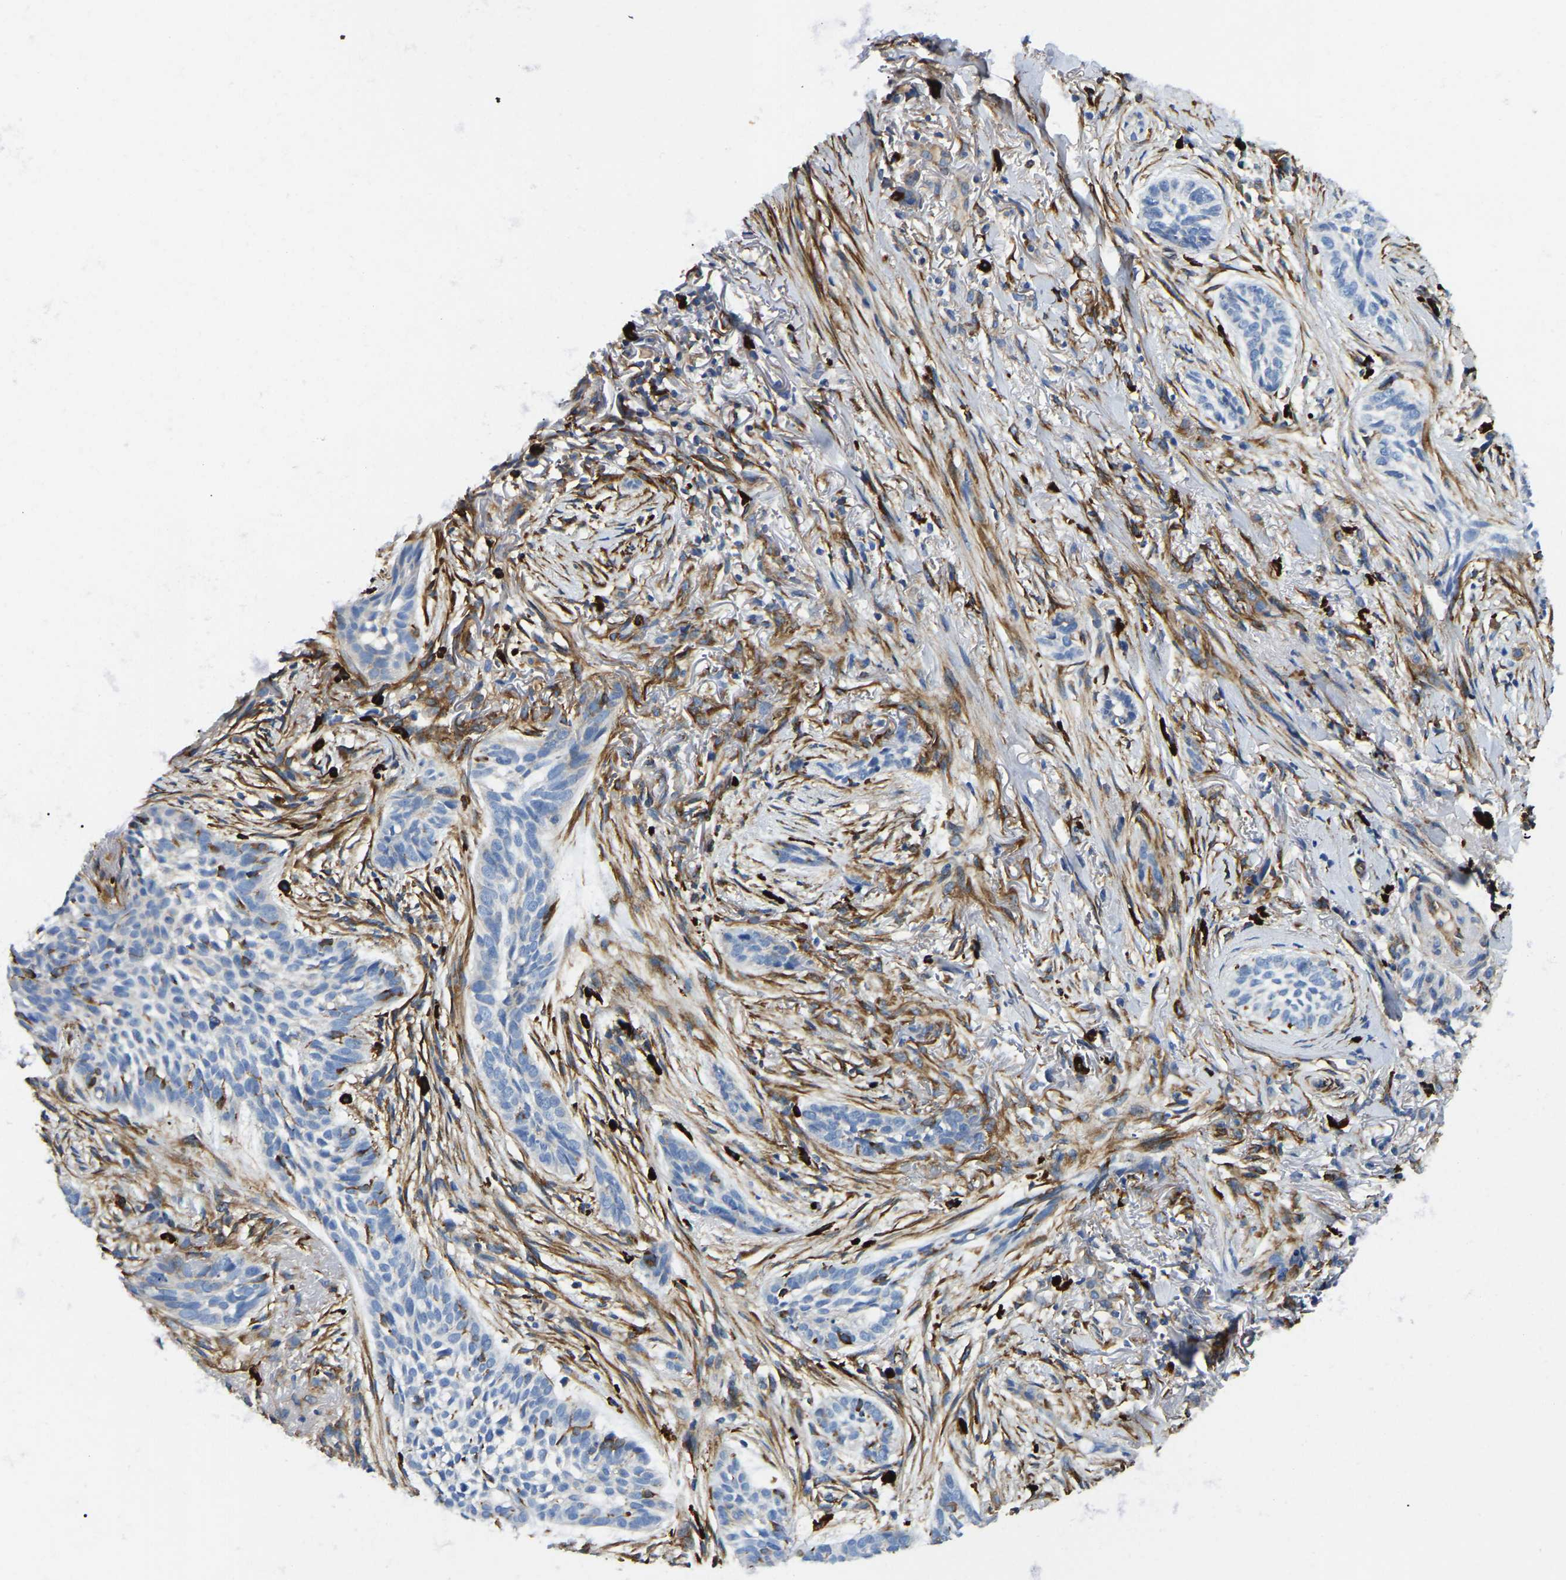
{"staining": {"intensity": "negative", "quantity": "none", "location": "none"}, "tissue": "skin cancer", "cell_type": "Tumor cells", "image_type": "cancer", "snomed": [{"axis": "morphology", "description": "Basal cell carcinoma"}, {"axis": "topography", "description": "Skin"}], "caption": "Micrograph shows no significant protein expression in tumor cells of skin cancer.", "gene": "DUSP8", "patient": {"sex": "female", "age": 88}}